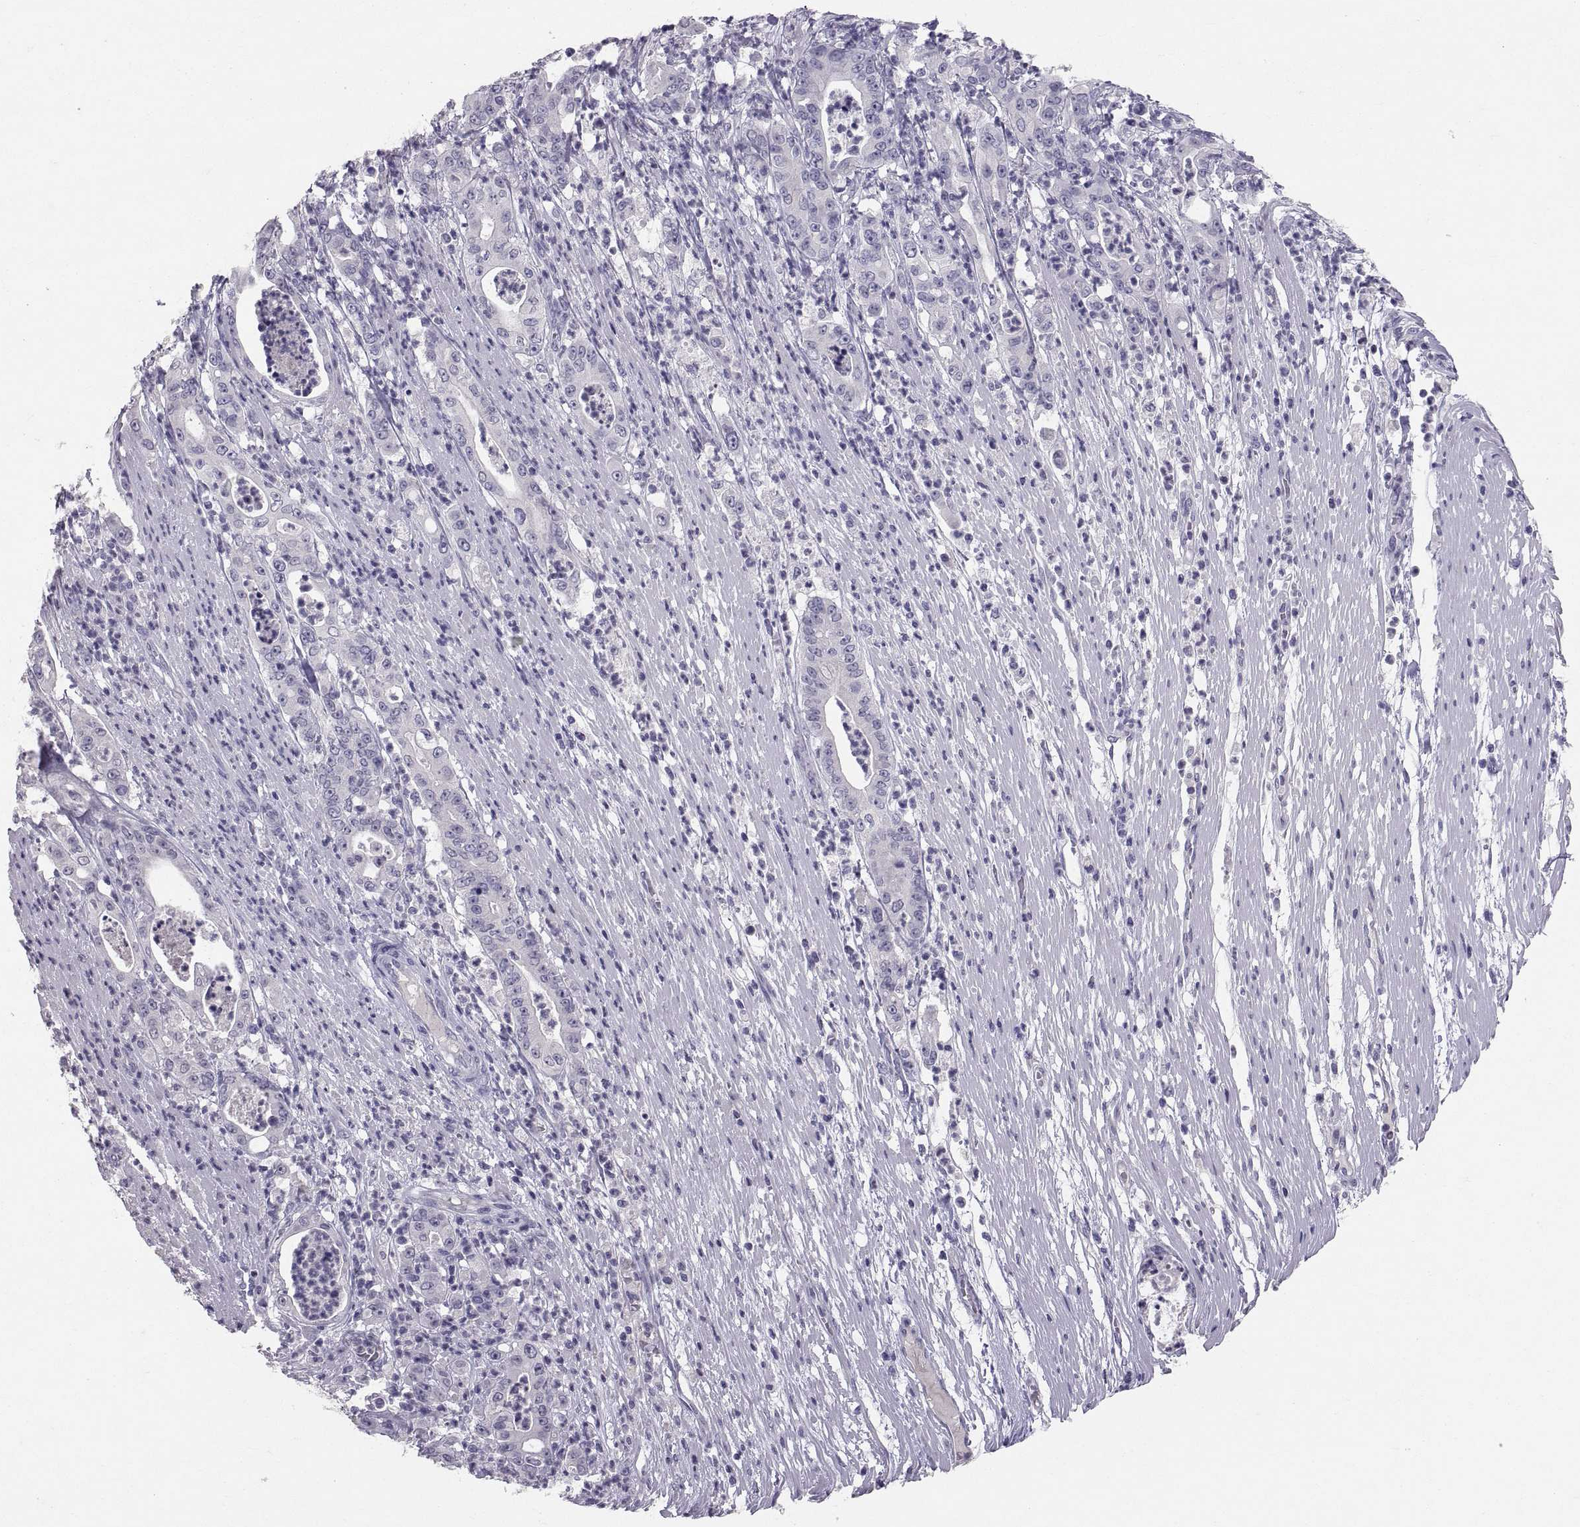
{"staining": {"intensity": "negative", "quantity": "none", "location": "none"}, "tissue": "pancreatic cancer", "cell_type": "Tumor cells", "image_type": "cancer", "snomed": [{"axis": "morphology", "description": "Adenocarcinoma, NOS"}, {"axis": "topography", "description": "Pancreas"}], "caption": "IHC histopathology image of pancreatic cancer stained for a protein (brown), which demonstrates no positivity in tumor cells.", "gene": "PTN", "patient": {"sex": "male", "age": 71}}